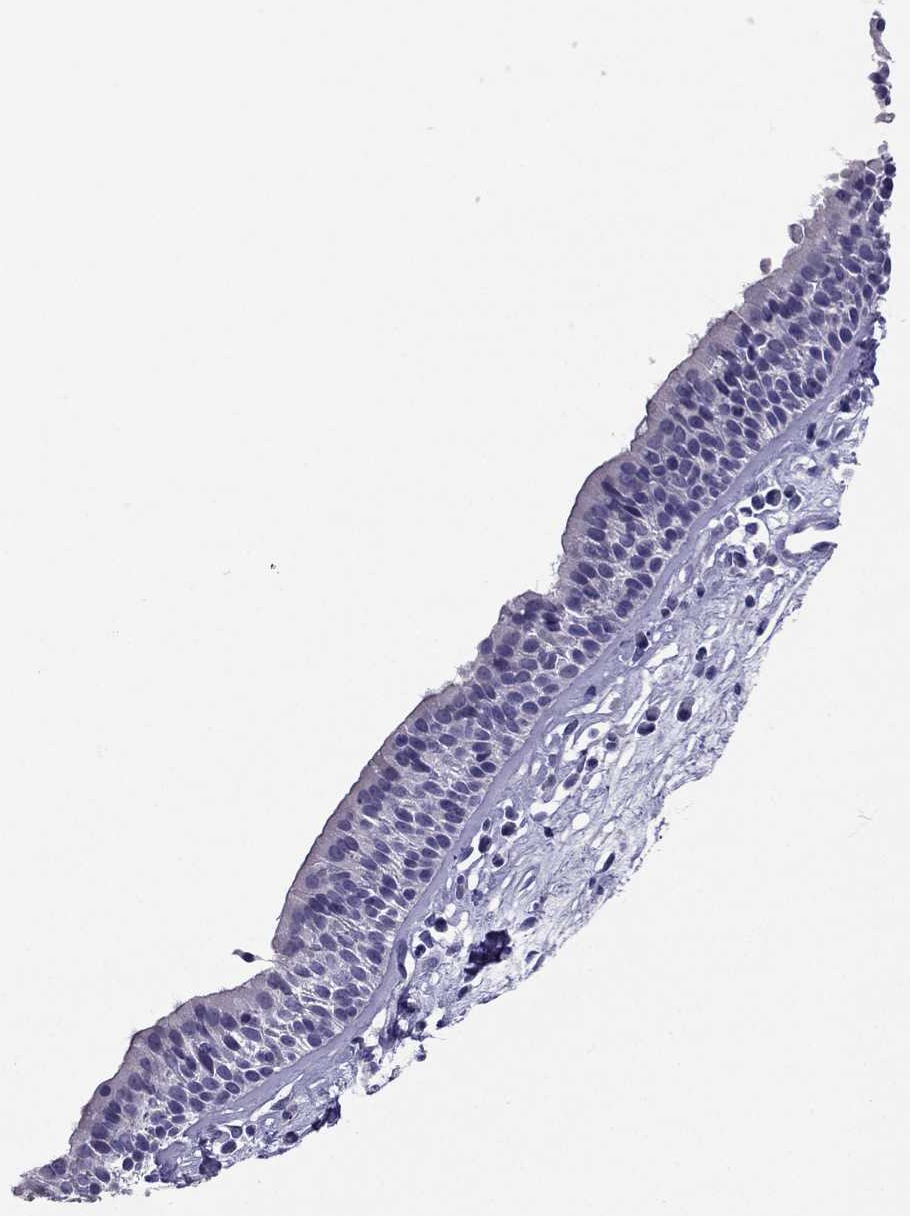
{"staining": {"intensity": "negative", "quantity": "none", "location": "none"}, "tissue": "nasopharynx", "cell_type": "Respiratory epithelial cells", "image_type": "normal", "snomed": [{"axis": "morphology", "description": "Normal tissue, NOS"}, {"axis": "topography", "description": "Nasopharynx"}], "caption": "The IHC micrograph has no significant expression in respiratory epithelial cells of nasopharynx. (DAB (3,3'-diaminobenzidine) IHC, high magnification).", "gene": "PDE6A", "patient": {"sex": "male", "age": 77}}